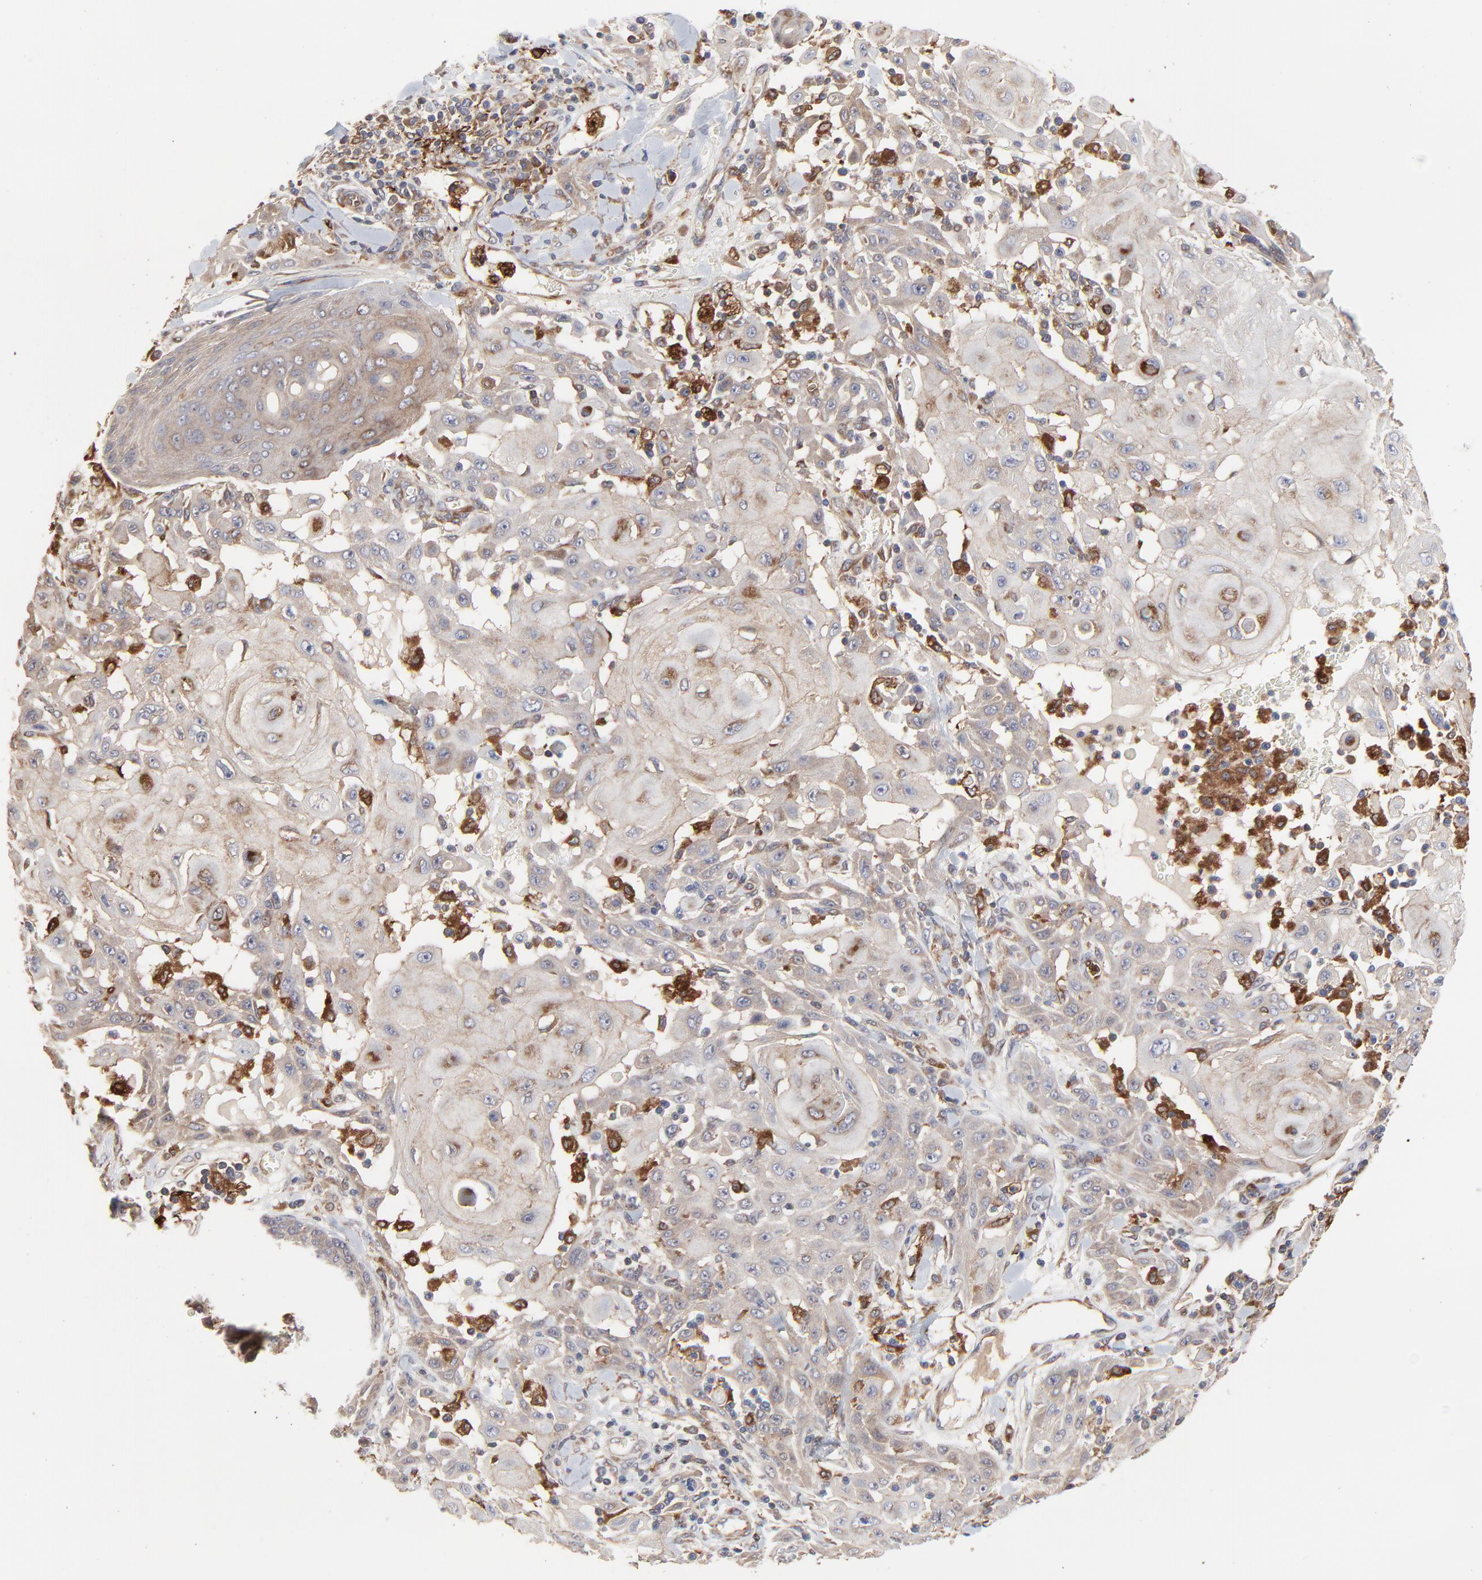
{"staining": {"intensity": "moderate", "quantity": ">75%", "location": "cytoplasmic/membranous"}, "tissue": "skin cancer", "cell_type": "Tumor cells", "image_type": "cancer", "snomed": [{"axis": "morphology", "description": "Squamous cell carcinoma, NOS"}, {"axis": "topography", "description": "Skin"}], "caption": "Approximately >75% of tumor cells in human skin squamous cell carcinoma exhibit moderate cytoplasmic/membranous protein staining as visualized by brown immunohistochemical staining.", "gene": "RAB9A", "patient": {"sex": "male", "age": 24}}